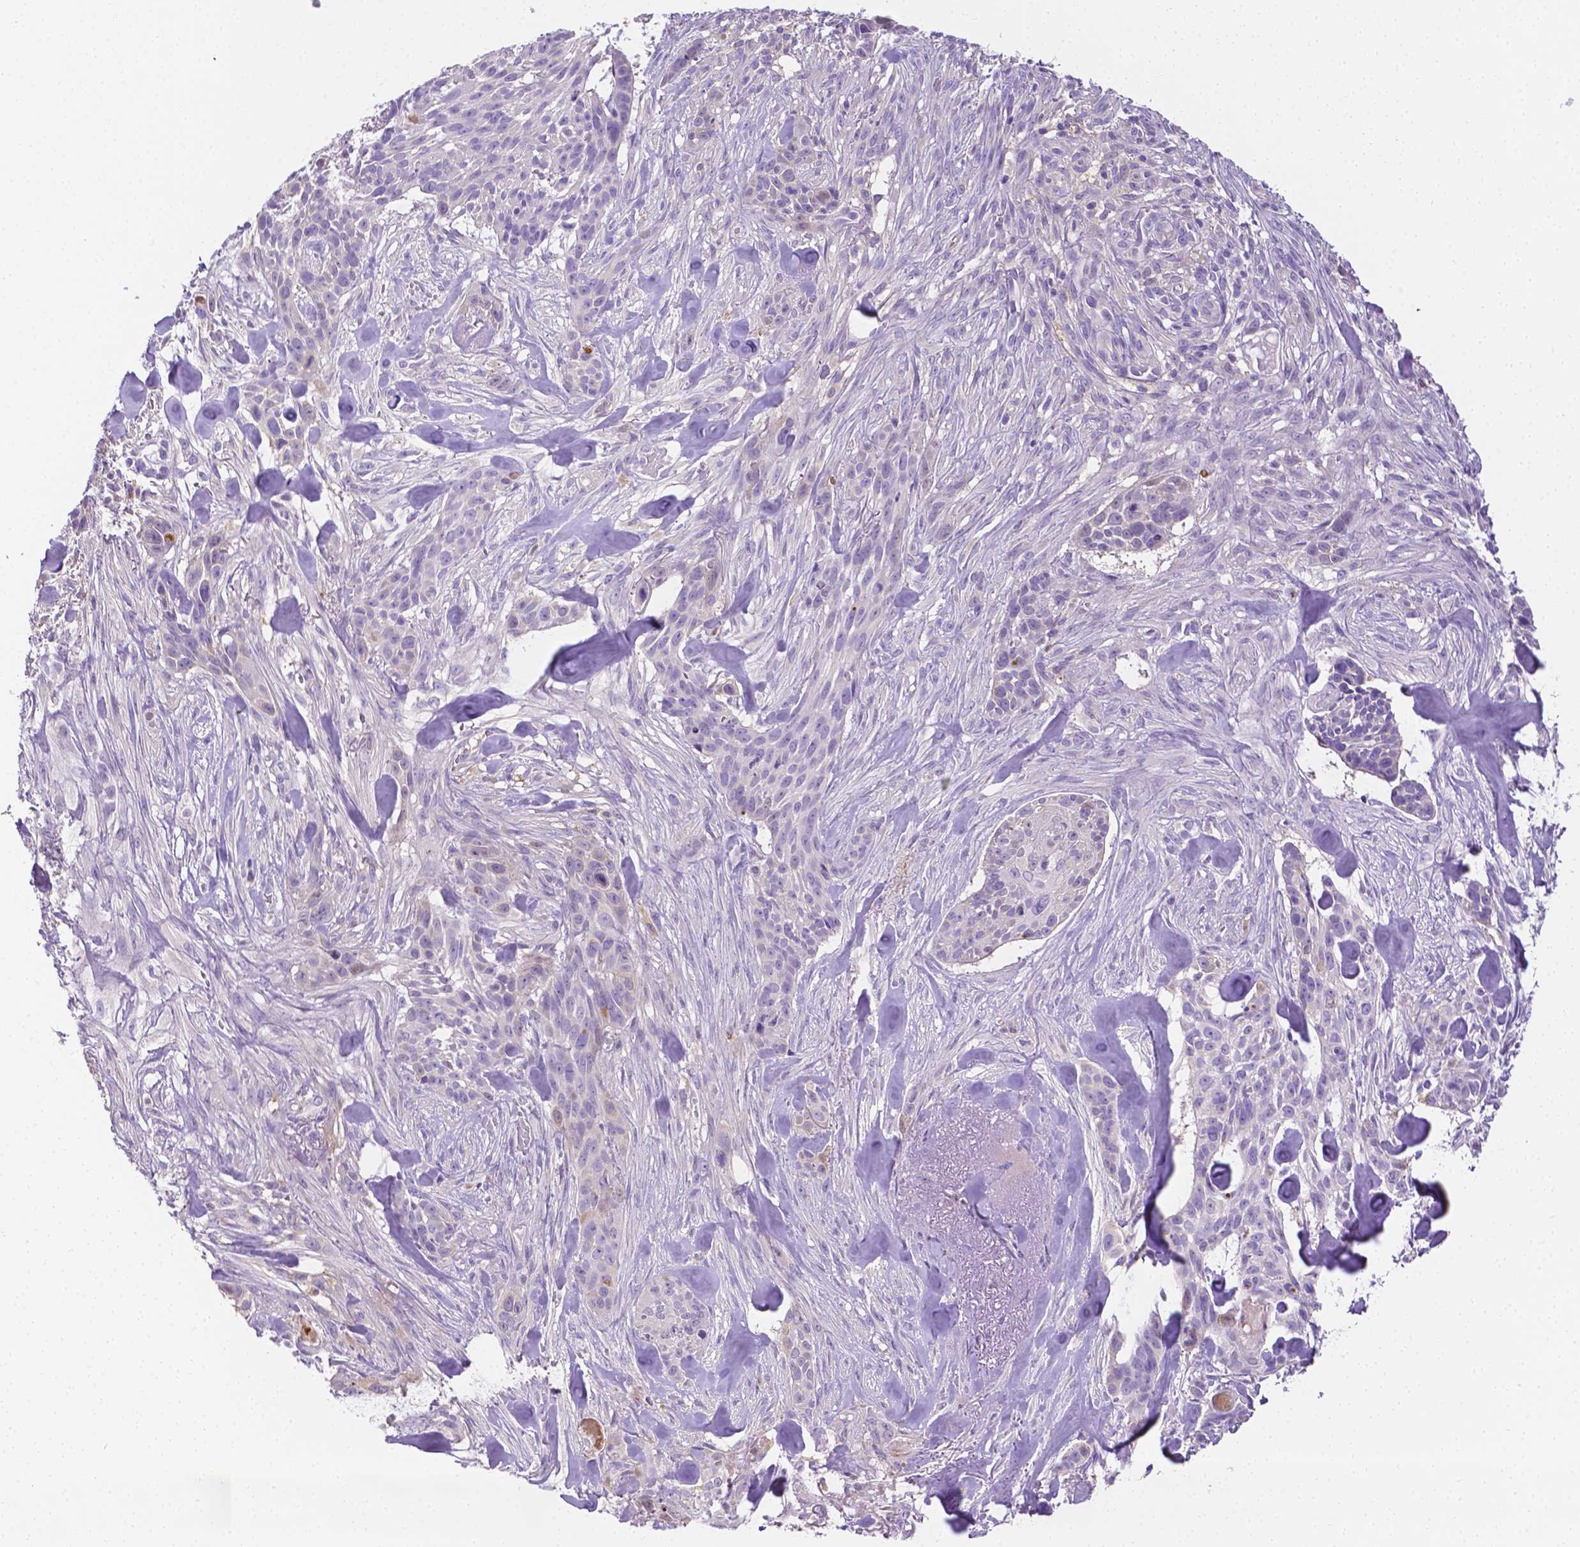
{"staining": {"intensity": "negative", "quantity": "none", "location": "none"}, "tissue": "skin cancer", "cell_type": "Tumor cells", "image_type": "cancer", "snomed": [{"axis": "morphology", "description": "Basal cell carcinoma"}, {"axis": "topography", "description": "Skin"}], "caption": "This is an immunohistochemistry (IHC) histopathology image of skin cancer (basal cell carcinoma). There is no staining in tumor cells.", "gene": "NXPH2", "patient": {"sex": "male", "age": 87}}